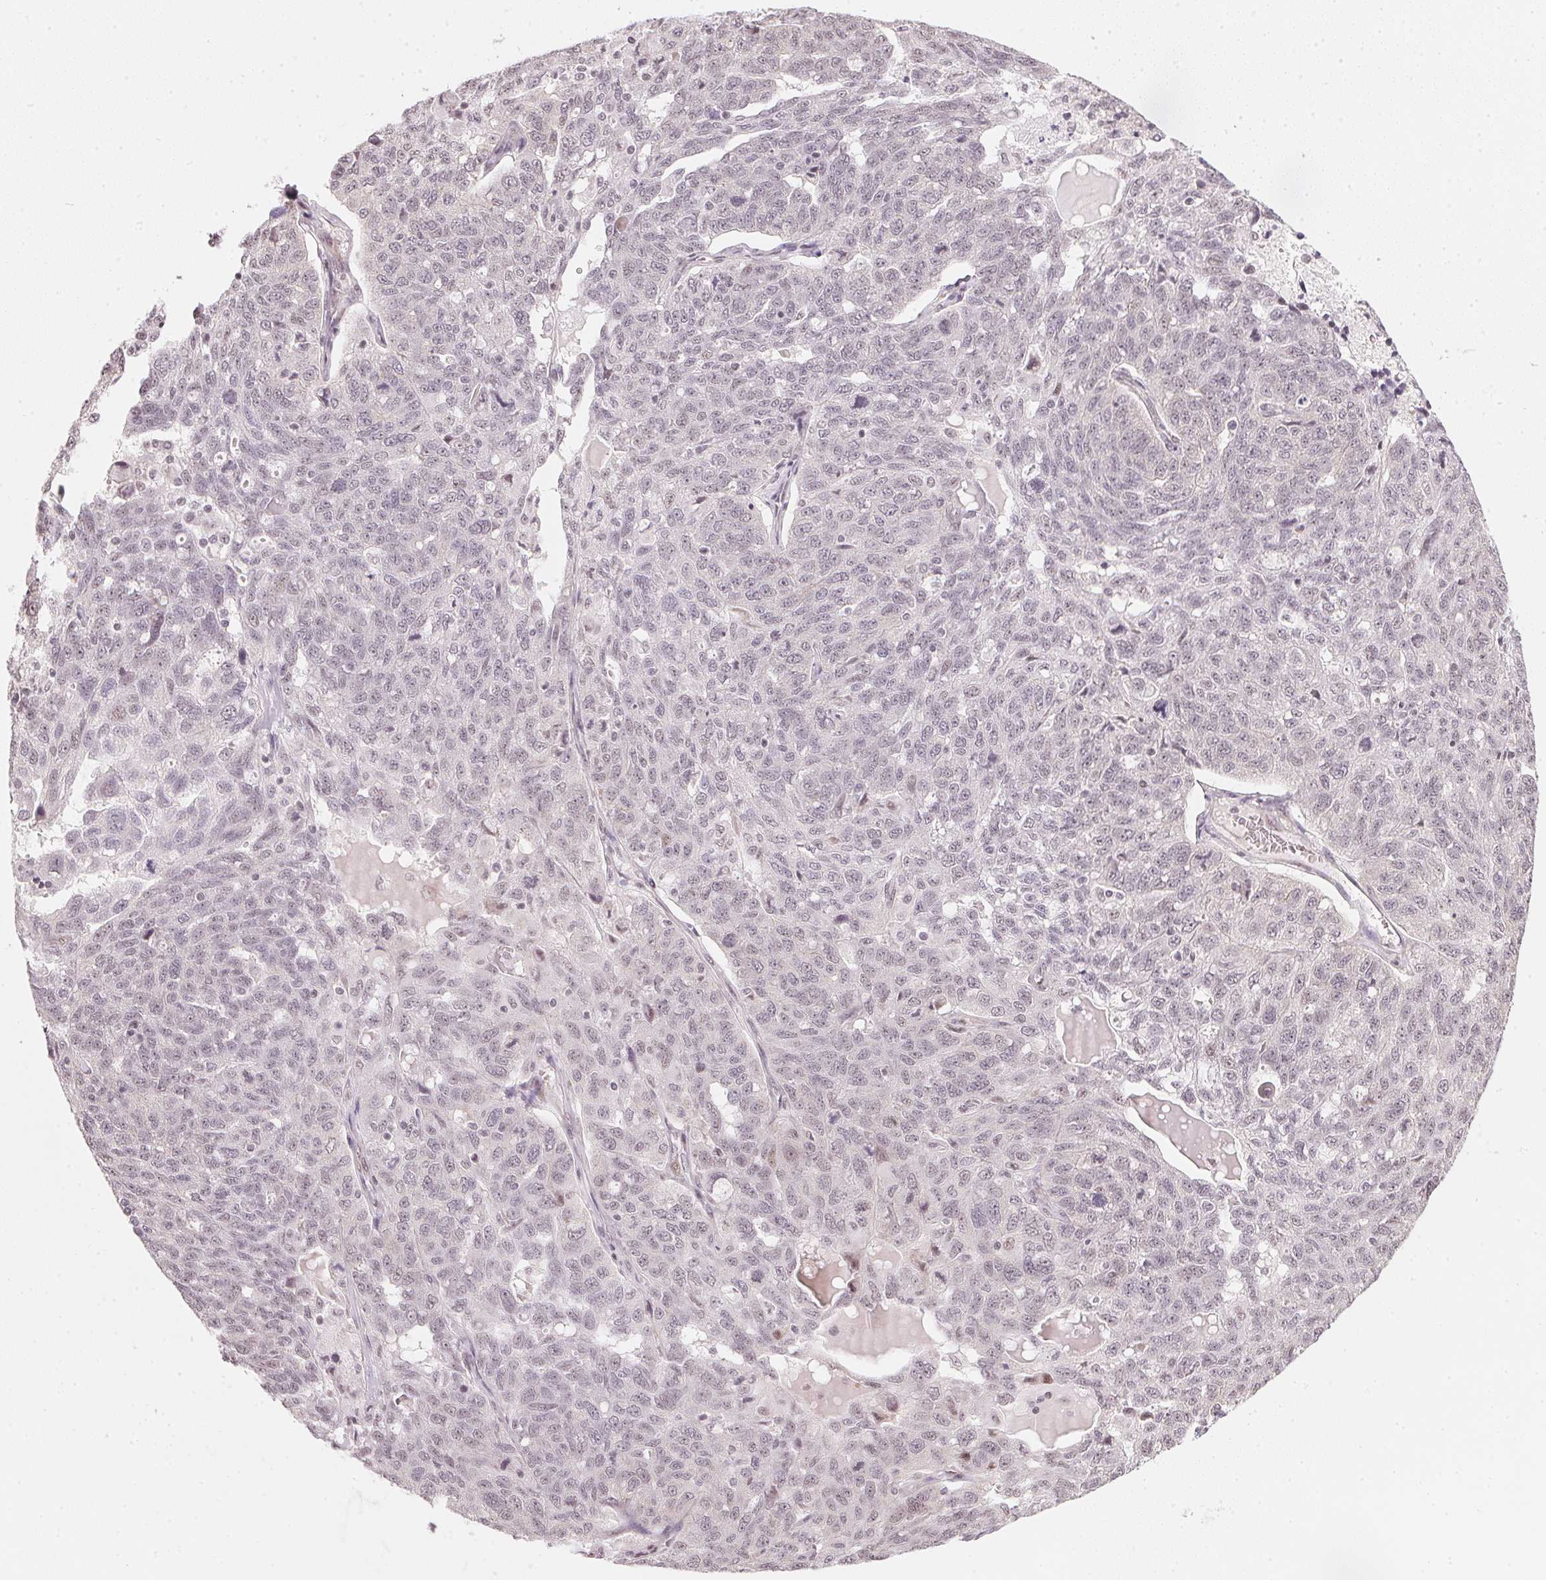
{"staining": {"intensity": "negative", "quantity": "none", "location": "none"}, "tissue": "ovarian cancer", "cell_type": "Tumor cells", "image_type": "cancer", "snomed": [{"axis": "morphology", "description": "Cystadenocarcinoma, serous, NOS"}, {"axis": "topography", "description": "Ovary"}], "caption": "This micrograph is of ovarian cancer (serous cystadenocarcinoma) stained with IHC to label a protein in brown with the nuclei are counter-stained blue. There is no positivity in tumor cells.", "gene": "KAT6A", "patient": {"sex": "female", "age": 71}}